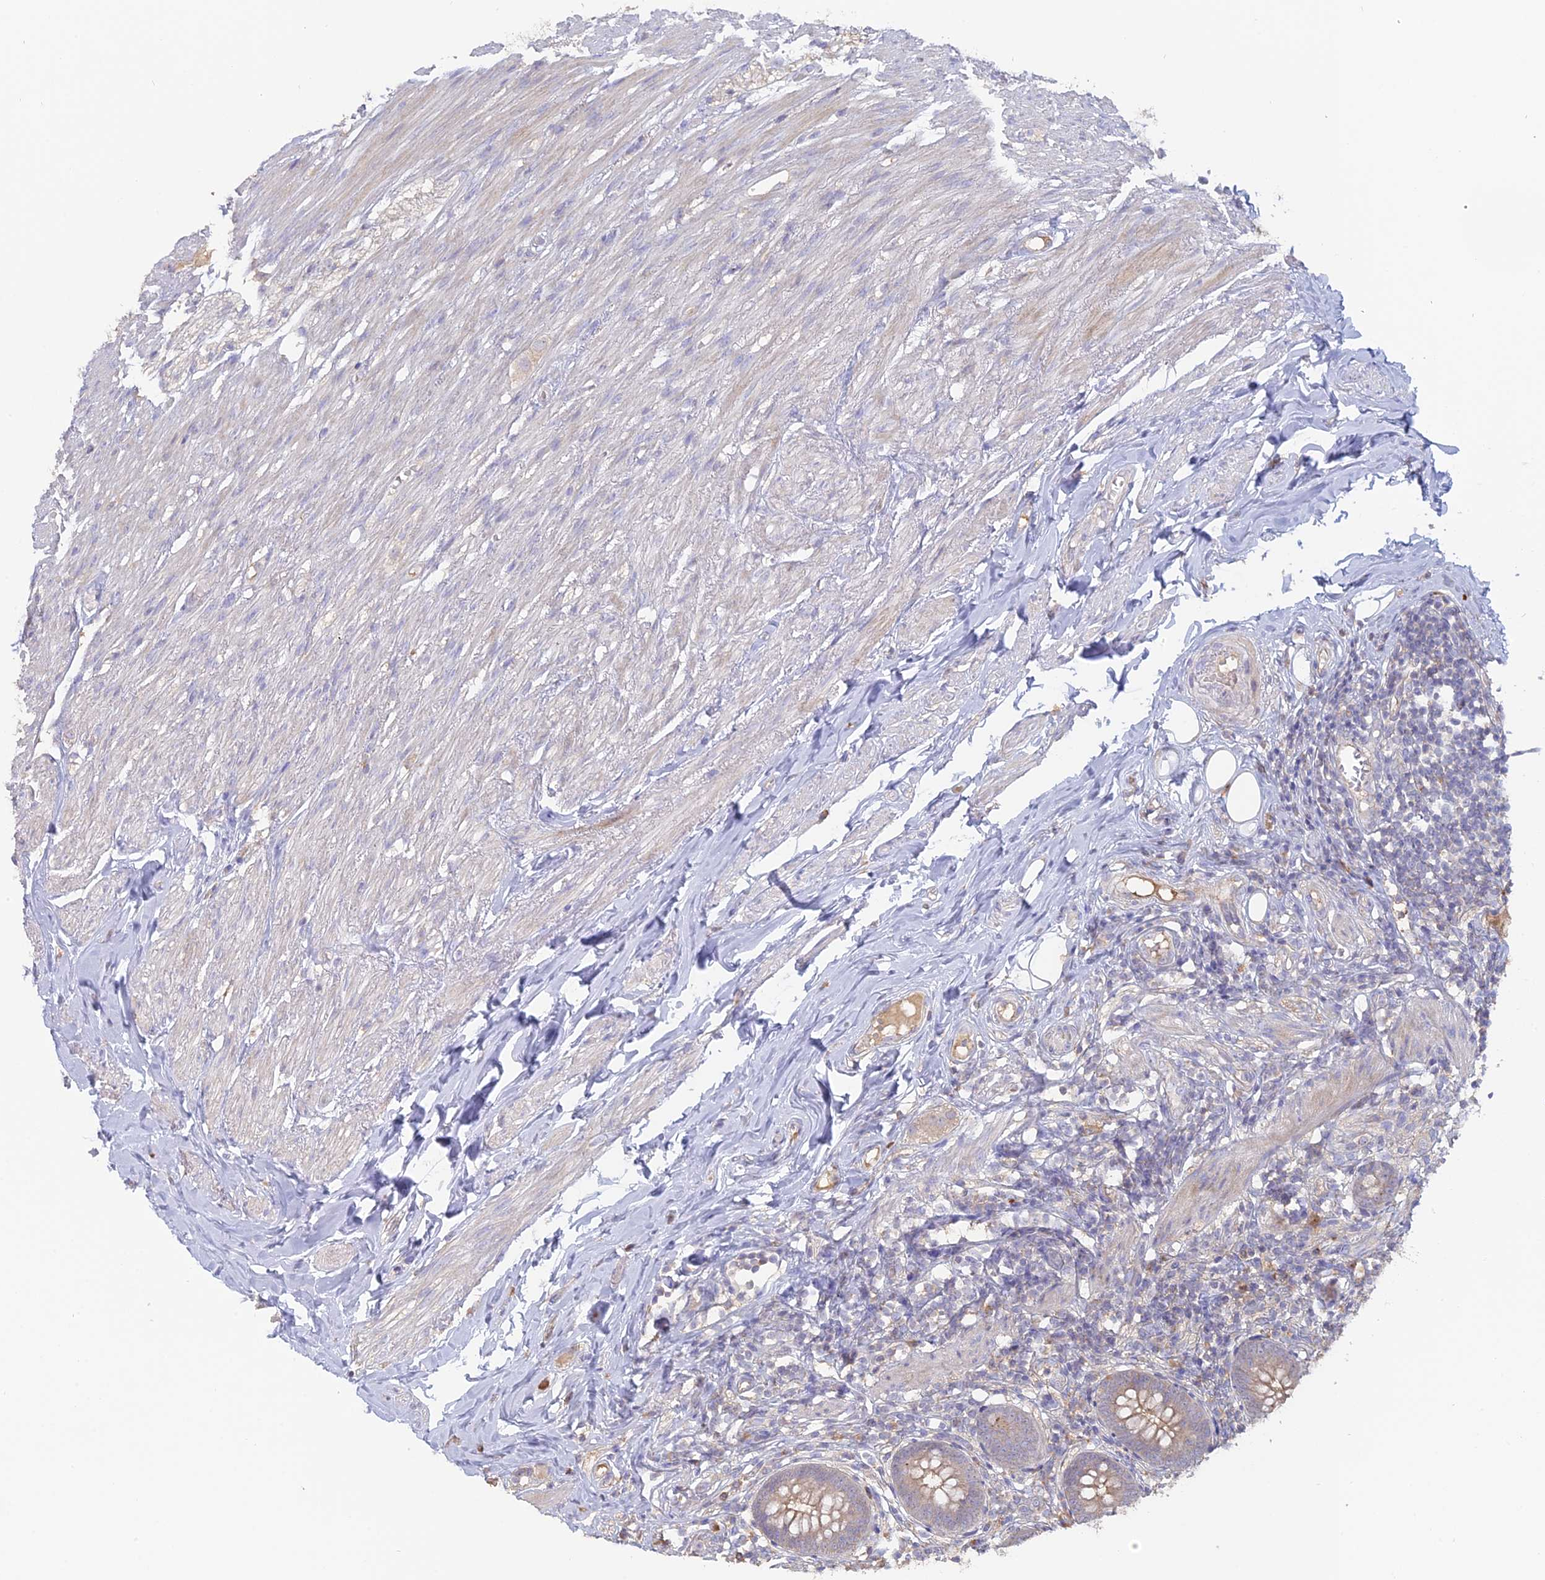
{"staining": {"intensity": "weak", "quantity": "<25%", "location": "cytoplasmic/membranous"}, "tissue": "appendix", "cell_type": "Glandular cells", "image_type": "normal", "snomed": [{"axis": "morphology", "description": "Normal tissue, NOS"}, {"axis": "topography", "description": "Appendix"}], "caption": "IHC histopathology image of unremarkable appendix: appendix stained with DAB demonstrates no significant protein staining in glandular cells.", "gene": "SFT2D2", "patient": {"sex": "female", "age": 62}}